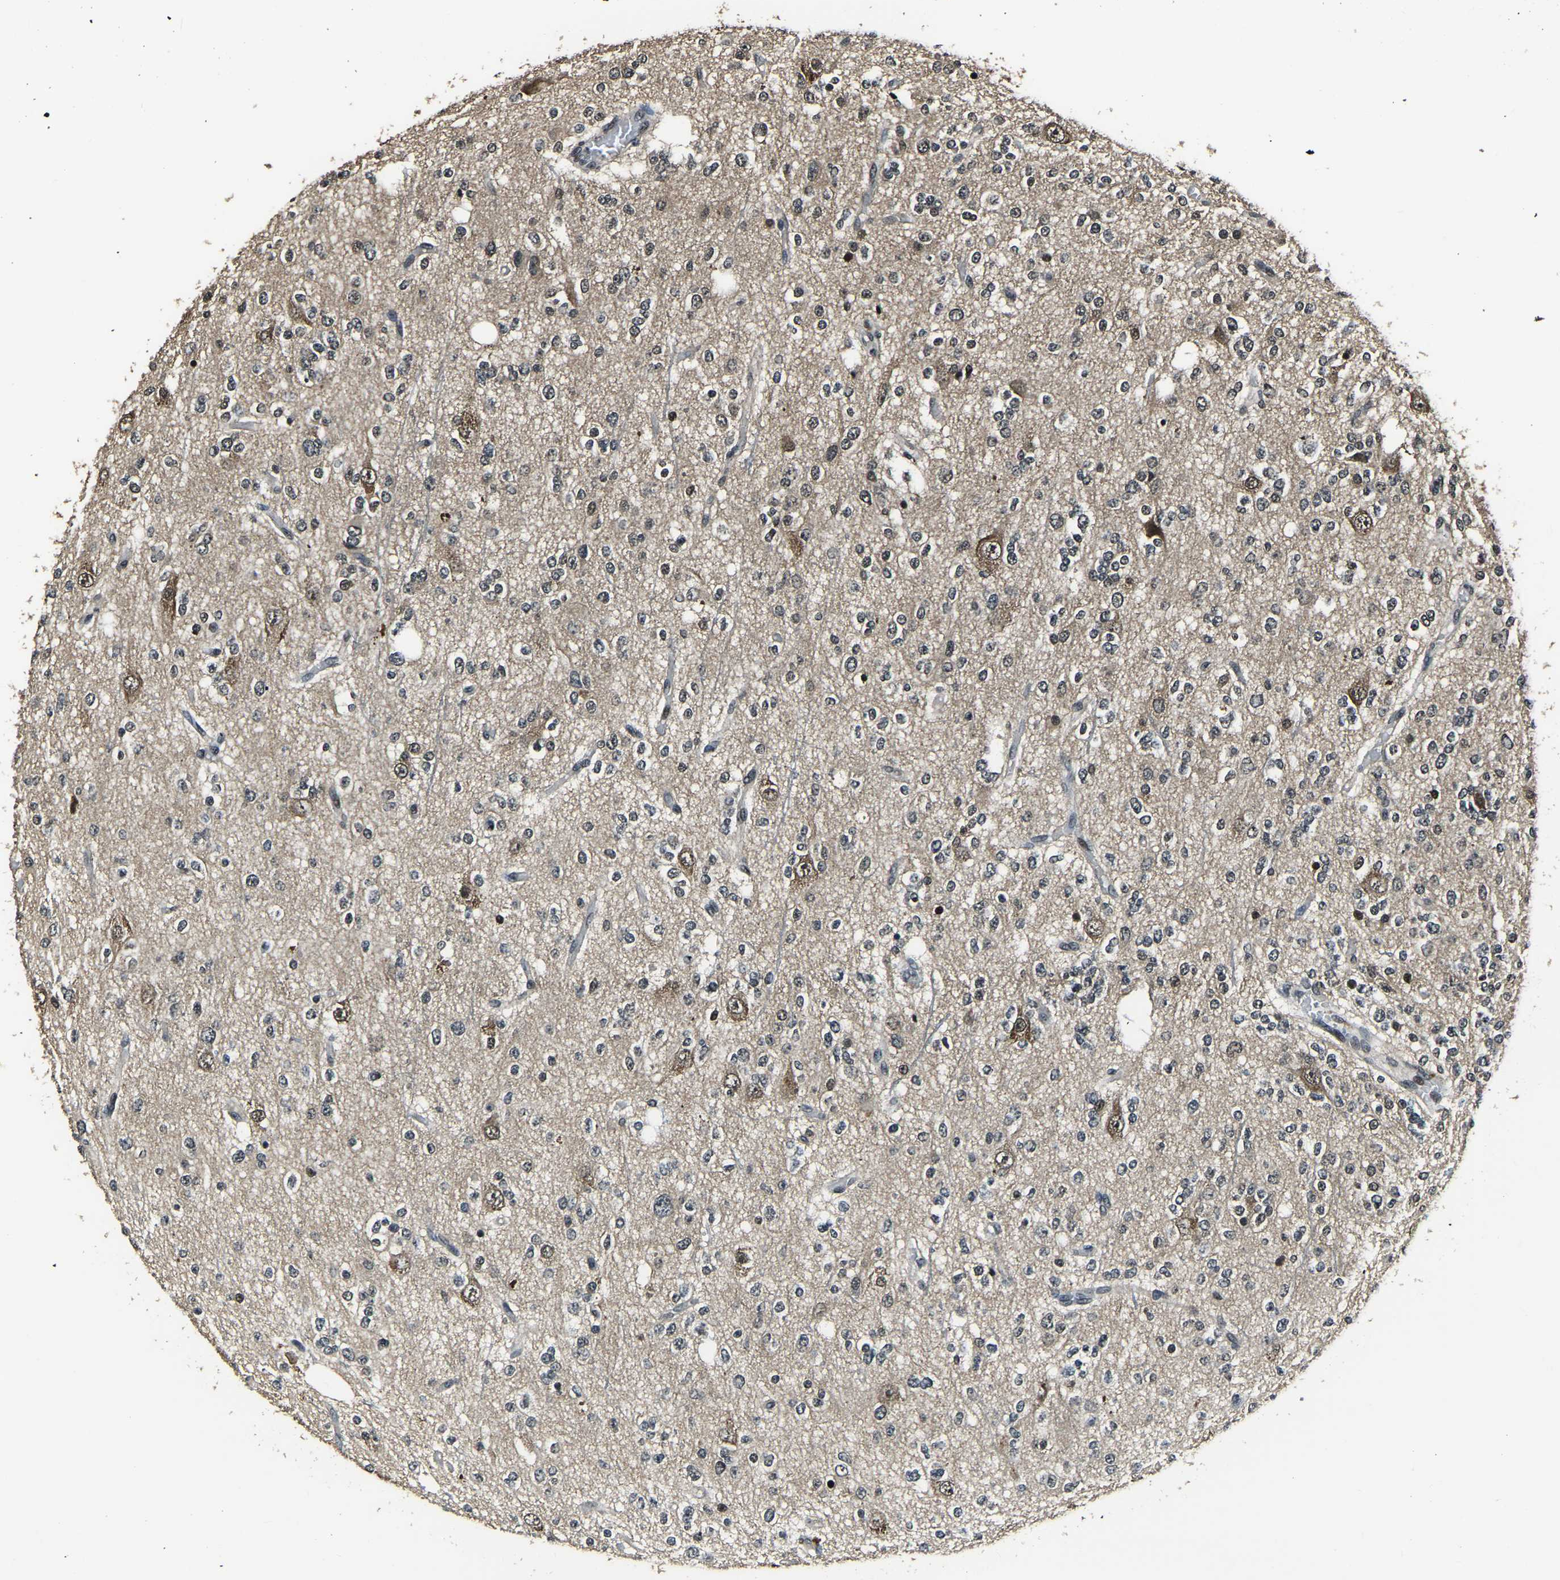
{"staining": {"intensity": "negative", "quantity": "none", "location": "none"}, "tissue": "glioma", "cell_type": "Tumor cells", "image_type": "cancer", "snomed": [{"axis": "morphology", "description": "Glioma, malignant, Low grade"}, {"axis": "topography", "description": "Brain"}], "caption": "There is no significant expression in tumor cells of malignant low-grade glioma.", "gene": "ANKIB1", "patient": {"sex": "male", "age": 38}}